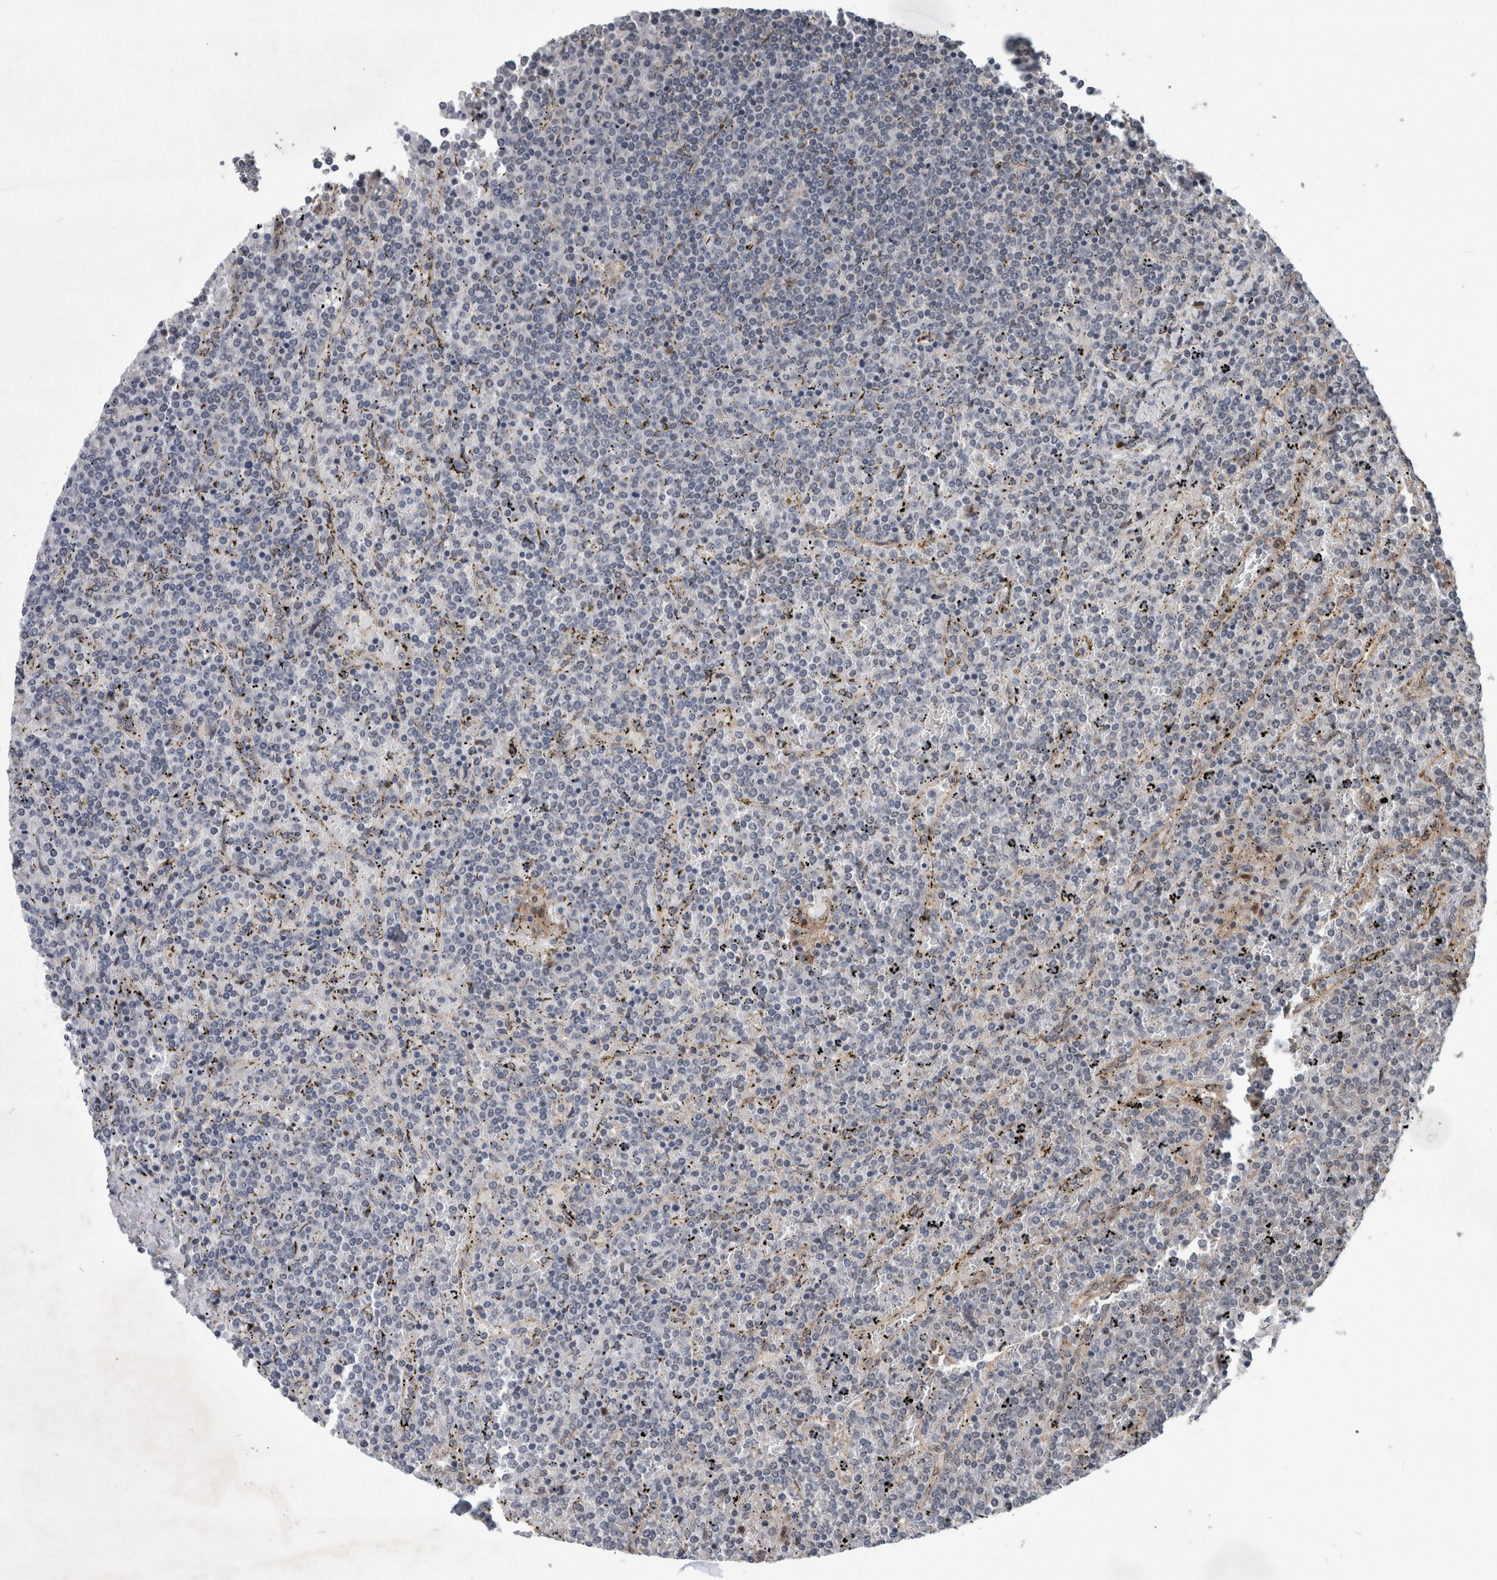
{"staining": {"intensity": "negative", "quantity": "none", "location": "none"}, "tissue": "lymphoma", "cell_type": "Tumor cells", "image_type": "cancer", "snomed": [{"axis": "morphology", "description": "Malignant lymphoma, non-Hodgkin's type, Low grade"}, {"axis": "topography", "description": "Spleen"}], "caption": "Lymphoma was stained to show a protein in brown. There is no significant expression in tumor cells.", "gene": "GIMAP6", "patient": {"sex": "female", "age": 19}}